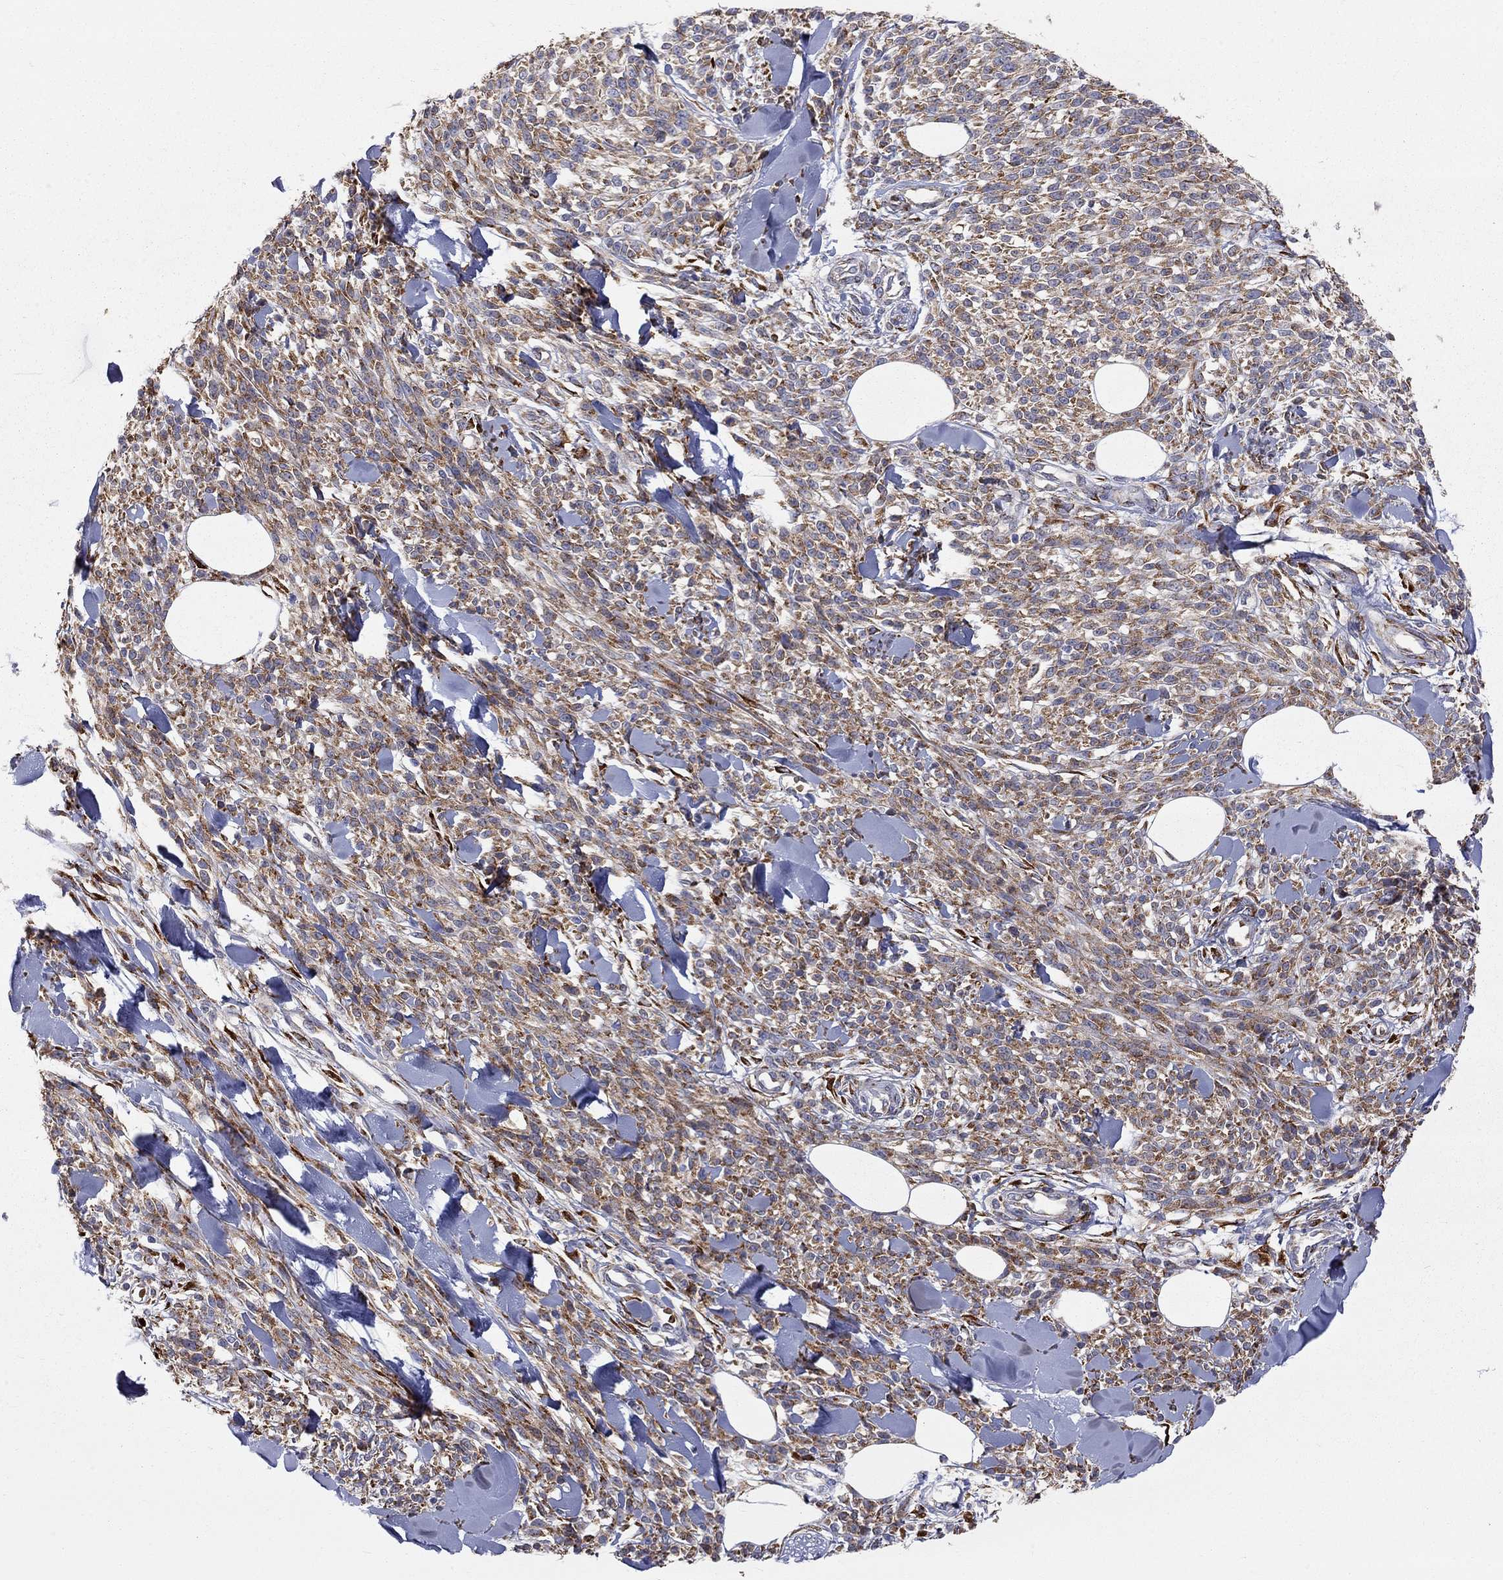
{"staining": {"intensity": "strong", "quantity": "25%-75%", "location": "cytoplasmic/membranous"}, "tissue": "melanoma", "cell_type": "Tumor cells", "image_type": "cancer", "snomed": [{"axis": "morphology", "description": "Malignant melanoma, NOS"}, {"axis": "topography", "description": "Skin"}, {"axis": "topography", "description": "Skin of trunk"}], "caption": "This is an image of immunohistochemistry staining of malignant melanoma, which shows strong staining in the cytoplasmic/membranous of tumor cells.", "gene": "CASTOR1", "patient": {"sex": "male", "age": 74}}